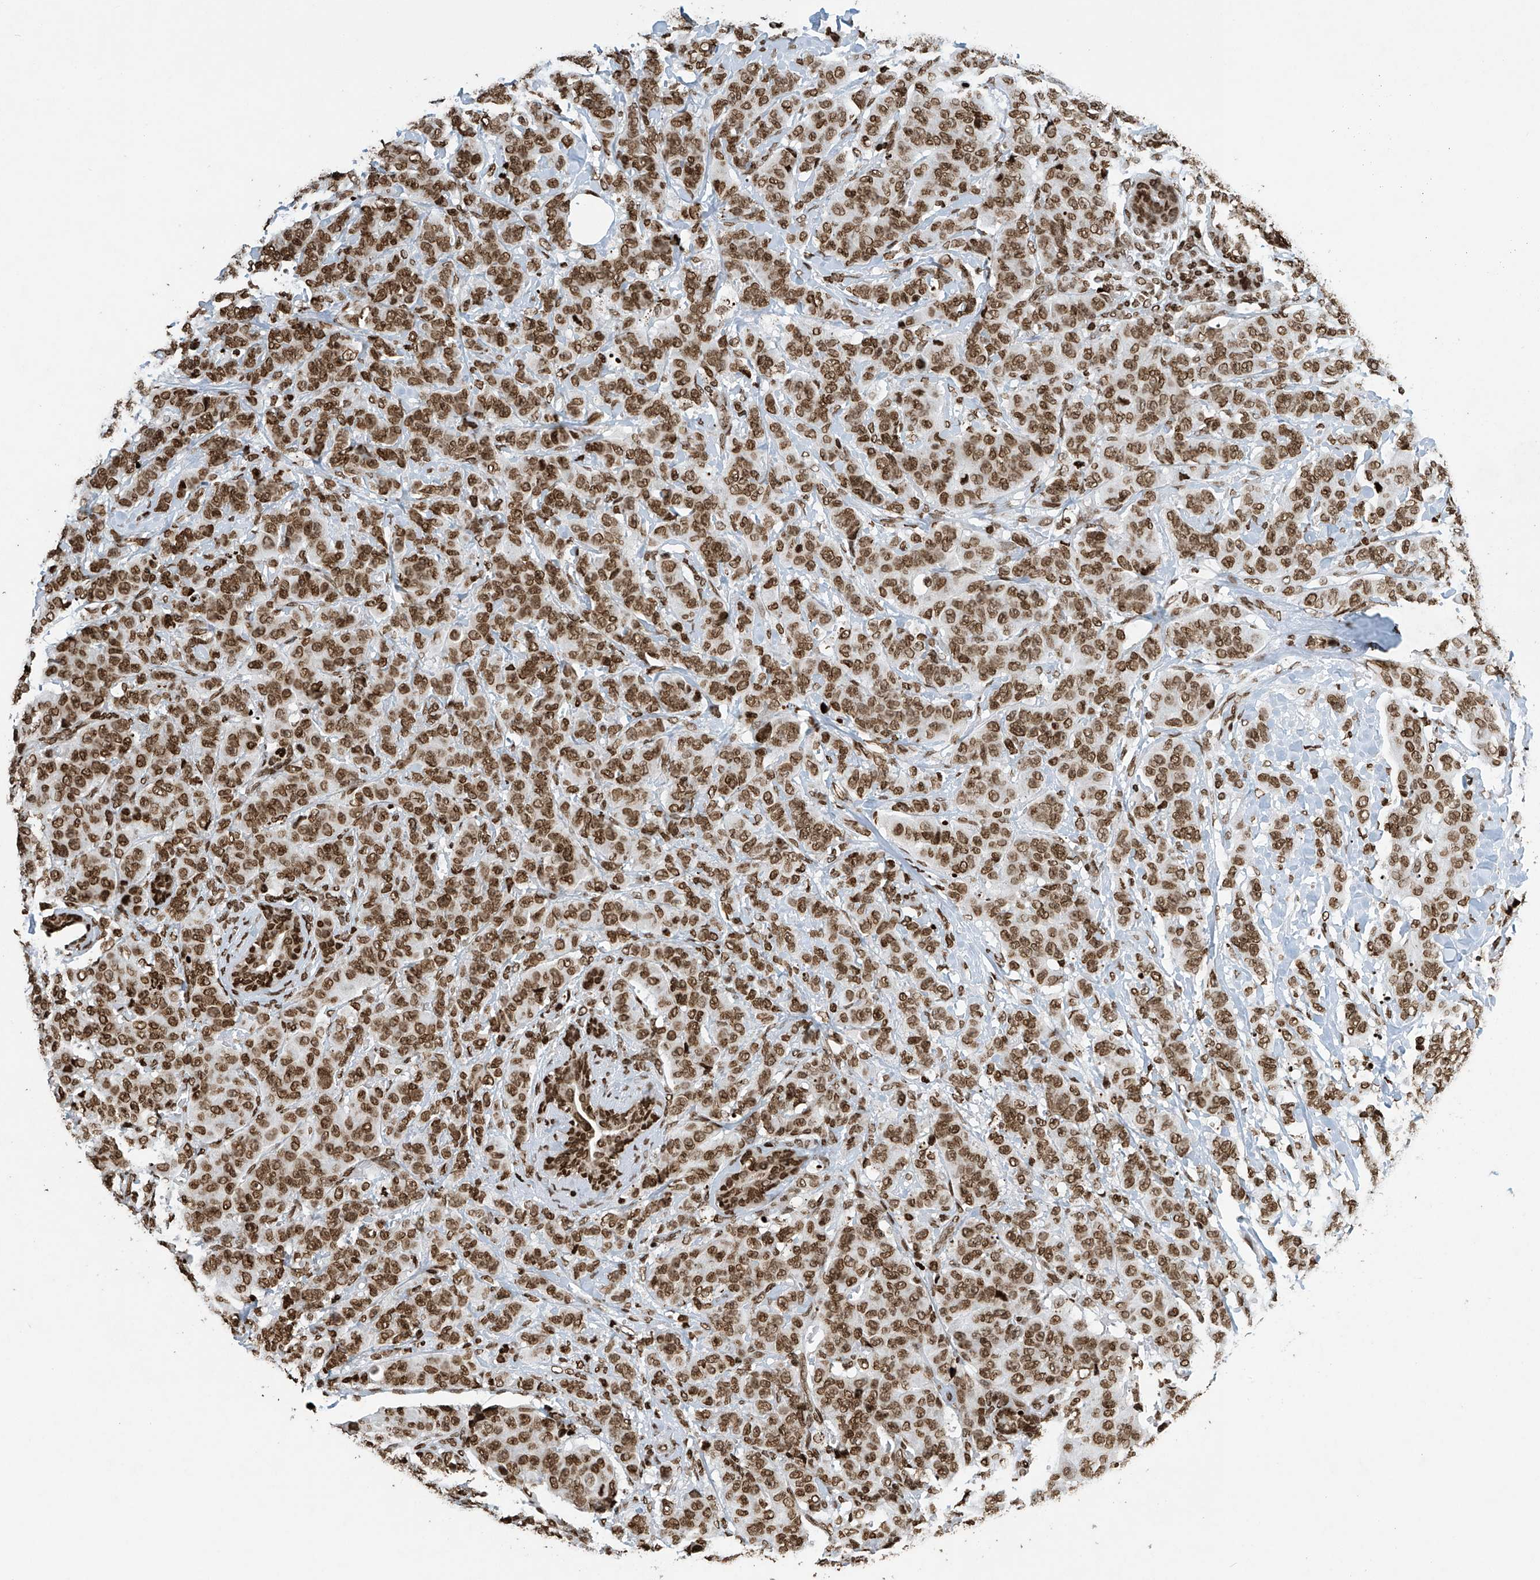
{"staining": {"intensity": "moderate", "quantity": ">75%", "location": "nuclear"}, "tissue": "breast cancer", "cell_type": "Tumor cells", "image_type": "cancer", "snomed": [{"axis": "morphology", "description": "Normal tissue, NOS"}, {"axis": "morphology", "description": "Duct carcinoma"}, {"axis": "topography", "description": "Breast"}], "caption": "Immunohistochemistry of infiltrating ductal carcinoma (breast) exhibits medium levels of moderate nuclear staining in about >75% of tumor cells.", "gene": "H4C16", "patient": {"sex": "female", "age": 40}}